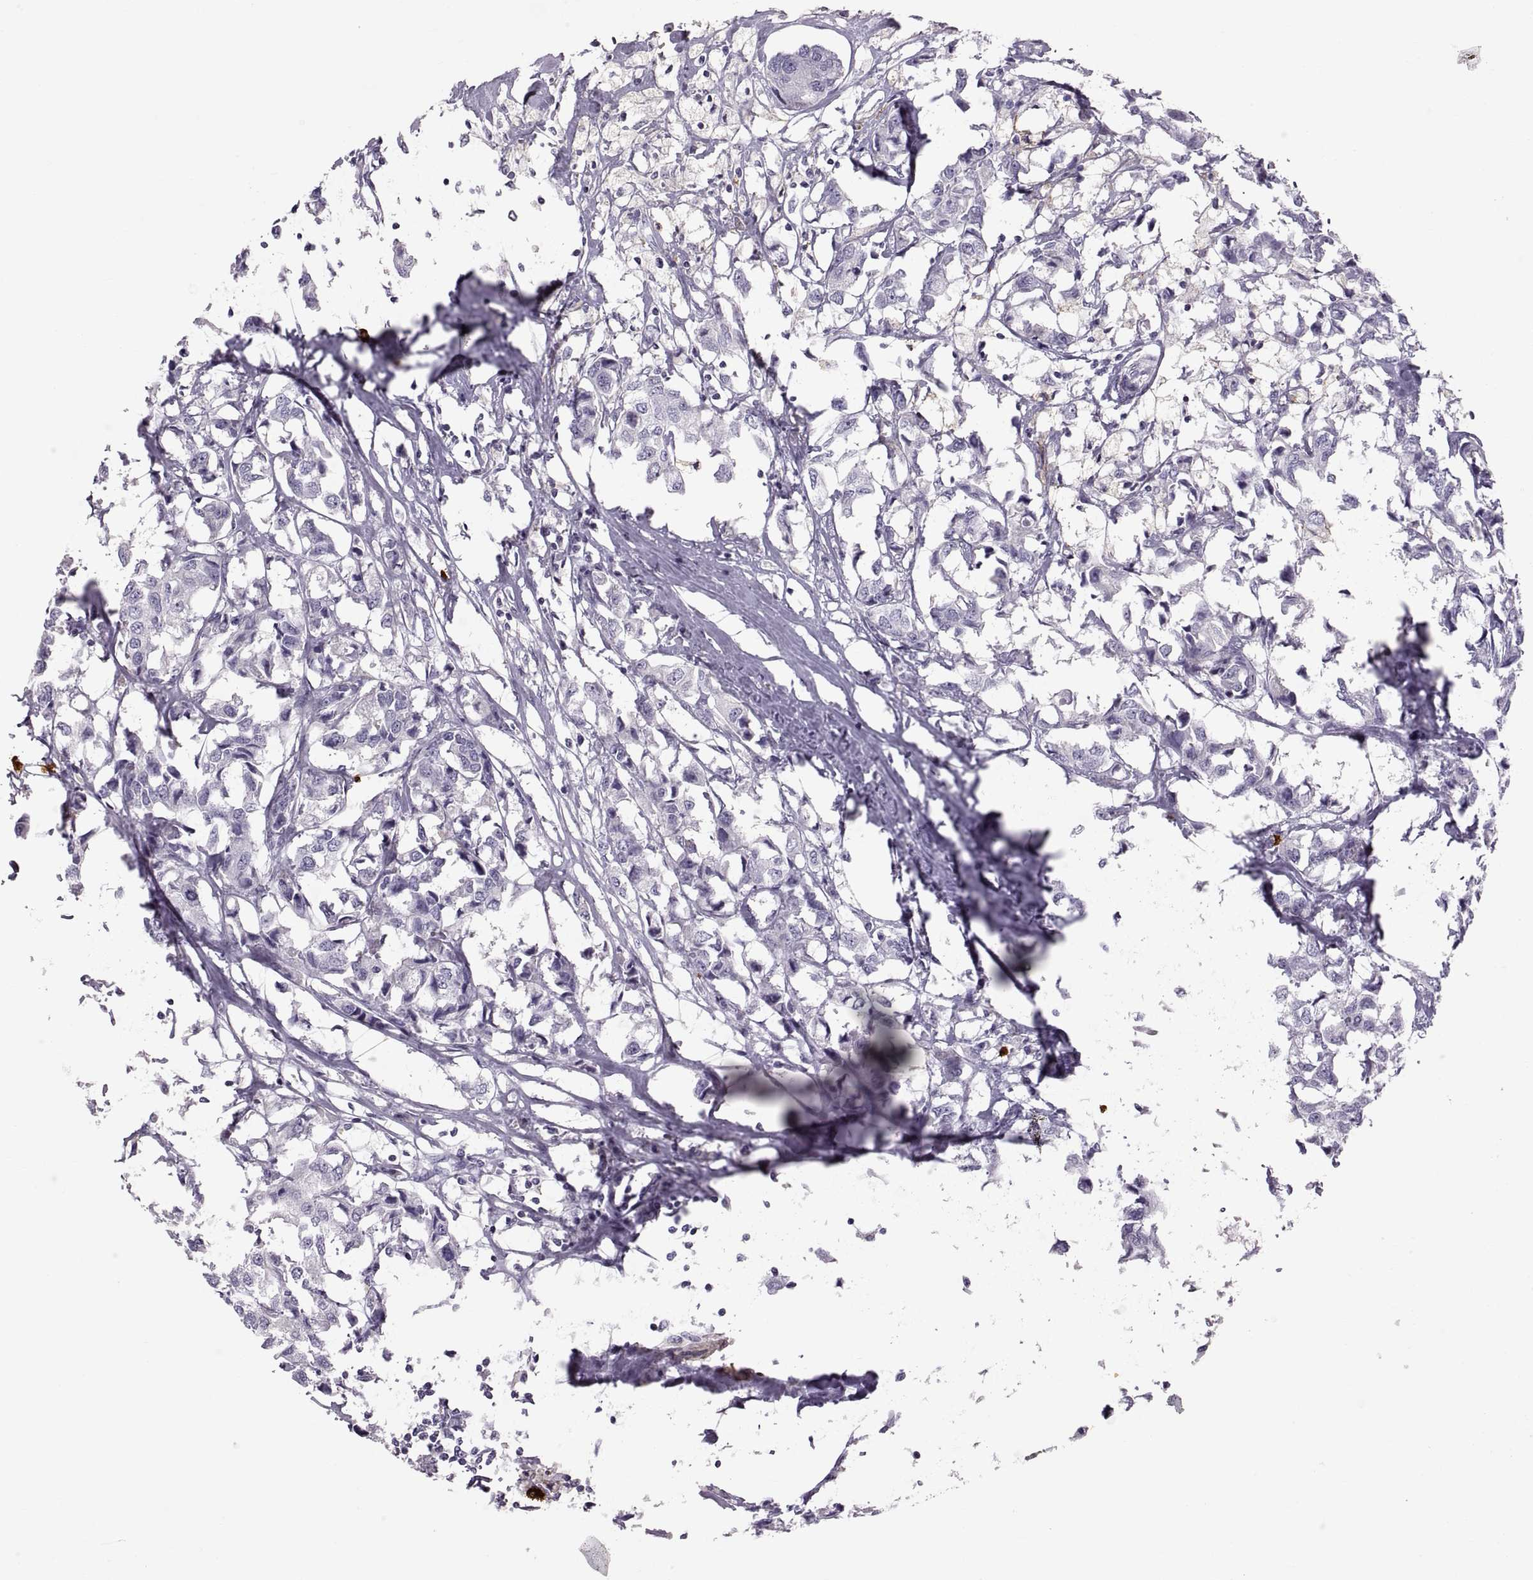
{"staining": {"intensity": "negative", "quantity": "none", "location": "none"}, "tissue": "breast cancer", "cell_type": "Tumor cells", "image_type": "cancer", "snomed": [{"axis": "morphology", "description": "Duct carcinoma"}, {"axis": "topography", "description": "Breast"}], "caption": "Tumor cells are negative for brown protein staining in intraductal carcinoma (breast).", "gene": "WFDC8", "patient": {"sex": "female", "age": 80}}